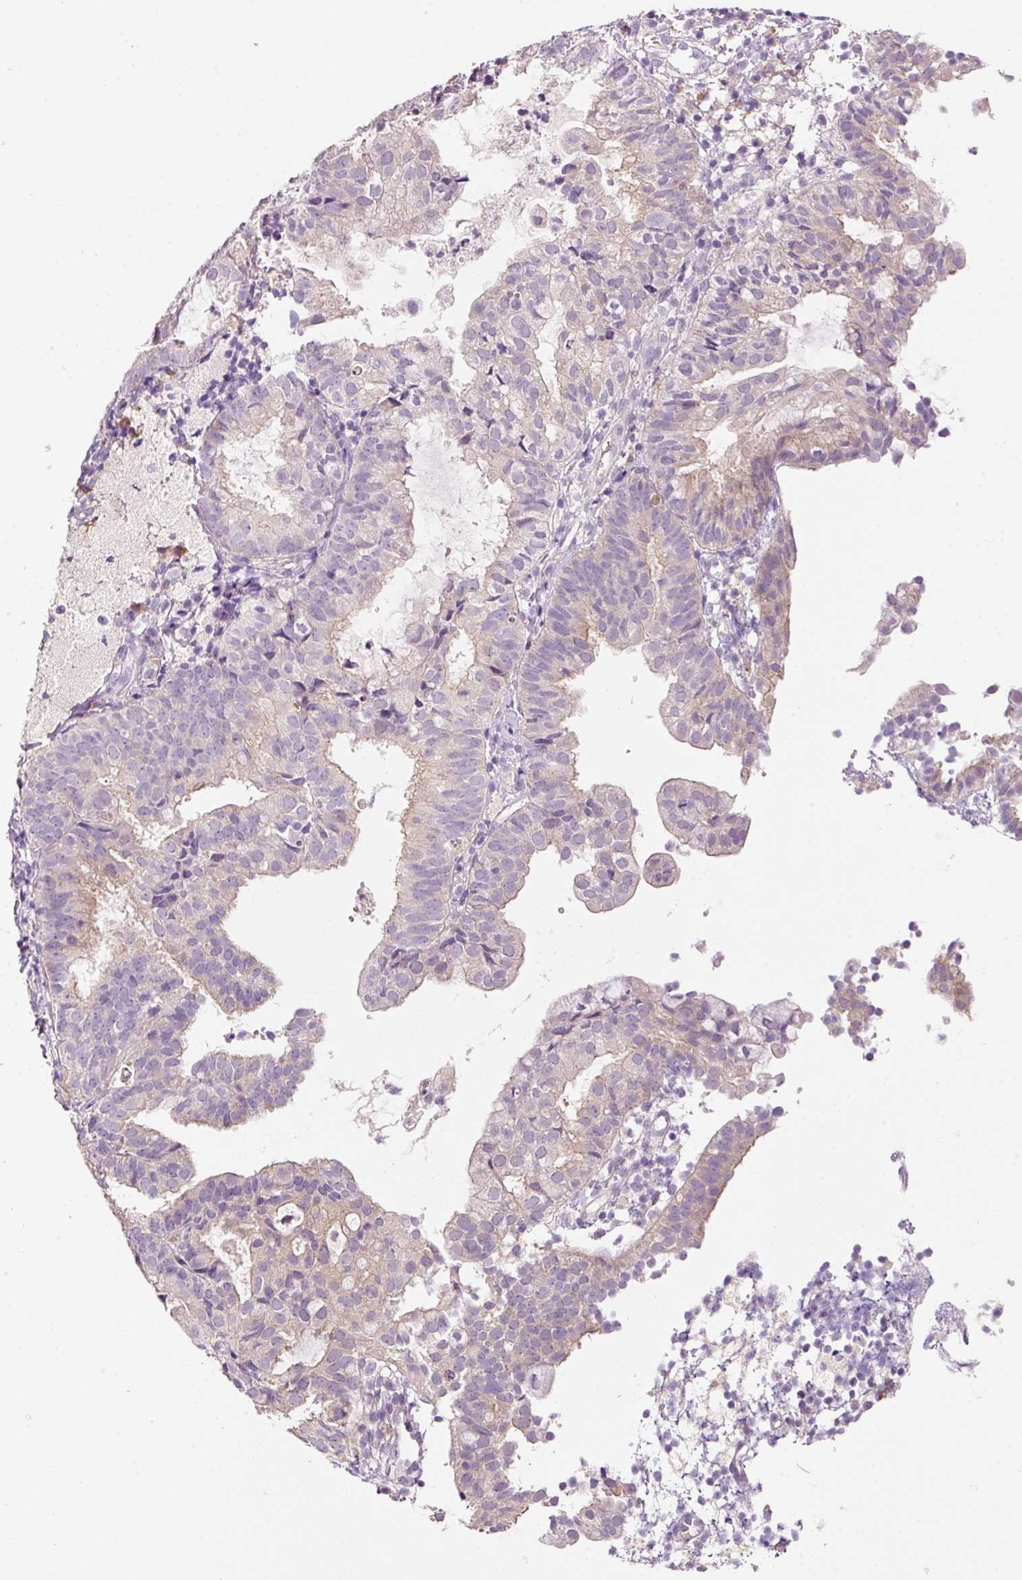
{"staining": {"intensity": "negative", "quantity": "none", "location": "none"}, "tissue": "endometrial cancer", "cell_type": "Tumor cells", "image_type": "cancer", "snomed": [{"axis": "morphology", "description": "Adenocarcinoma, NOS"}, {"axis": "topography", "description": "Endometrium"}], "caption": "Tumor cells show no significant positivity in endometrial cancer (adenocarcinoma). (Stains: DAB (3,3'-diaminobenzidine) immunohistochemistry (IHC) with hematoxylin counter stain, Microscopy: brightfield microscopy at high magnification).", "gene": "TENT5C", "patient": {"sex": "female", "age": 80}}